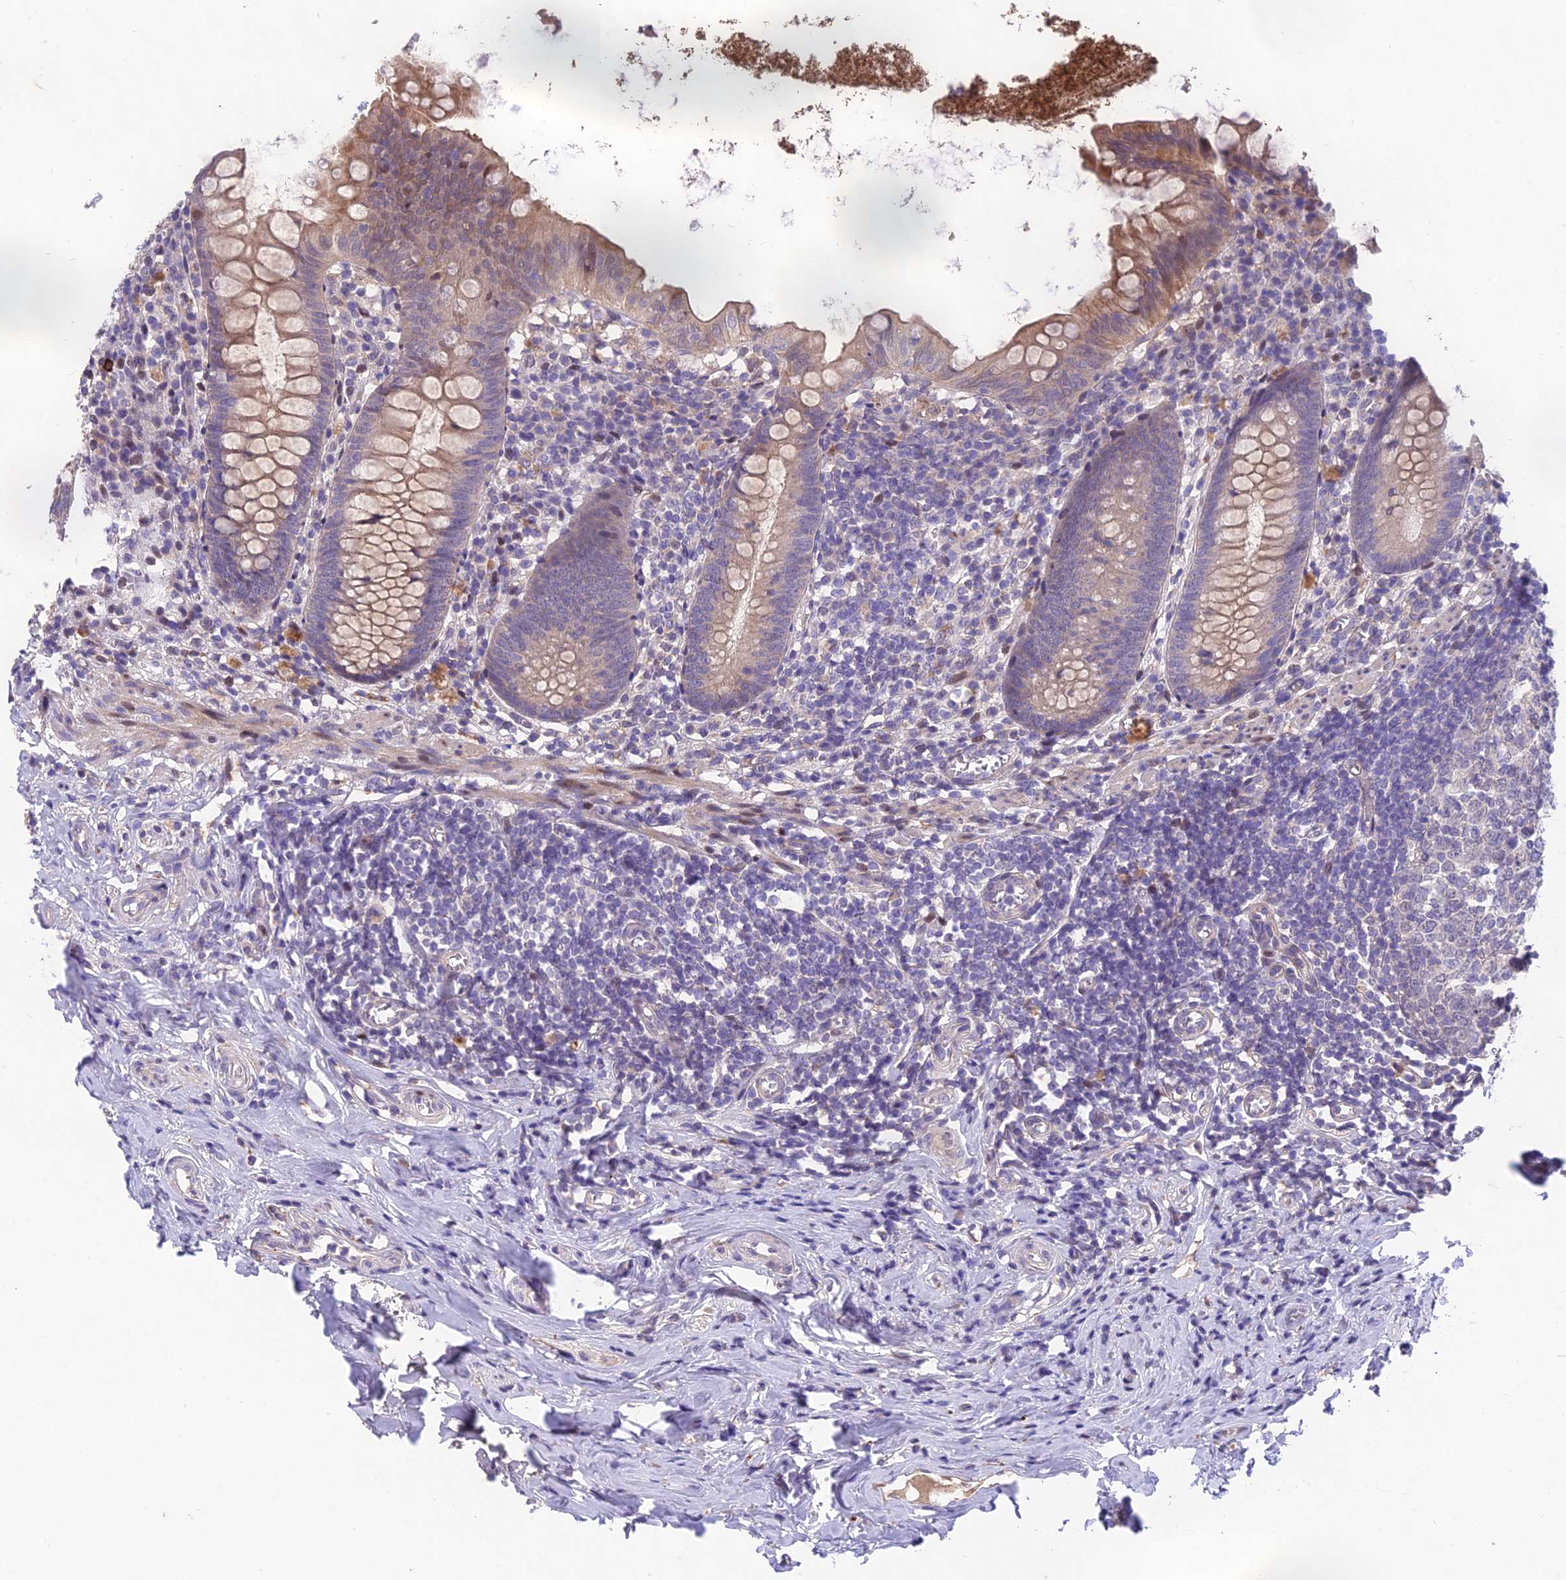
{"staining": {"intensity": "weak", "quantity": "25%-75%", "location": "cytoplasmic/membranous"}, "tissue": "appendix", "cell_type": "Glandular cells", "image_type": "normal", "snomed": [{"axis": "morphology", "description": "Normal tissue, NOS"}, {"axis": "topography", "description": "Appendix"}], "caption": "Immunohistochemistry (DAB) staining of normal appendix shows weak cytoplasmic/membranous protein staining in about 25%-75% of glandular cells.", "gene": "PUS10", "patient": {"sex": "female", "age": 51}}